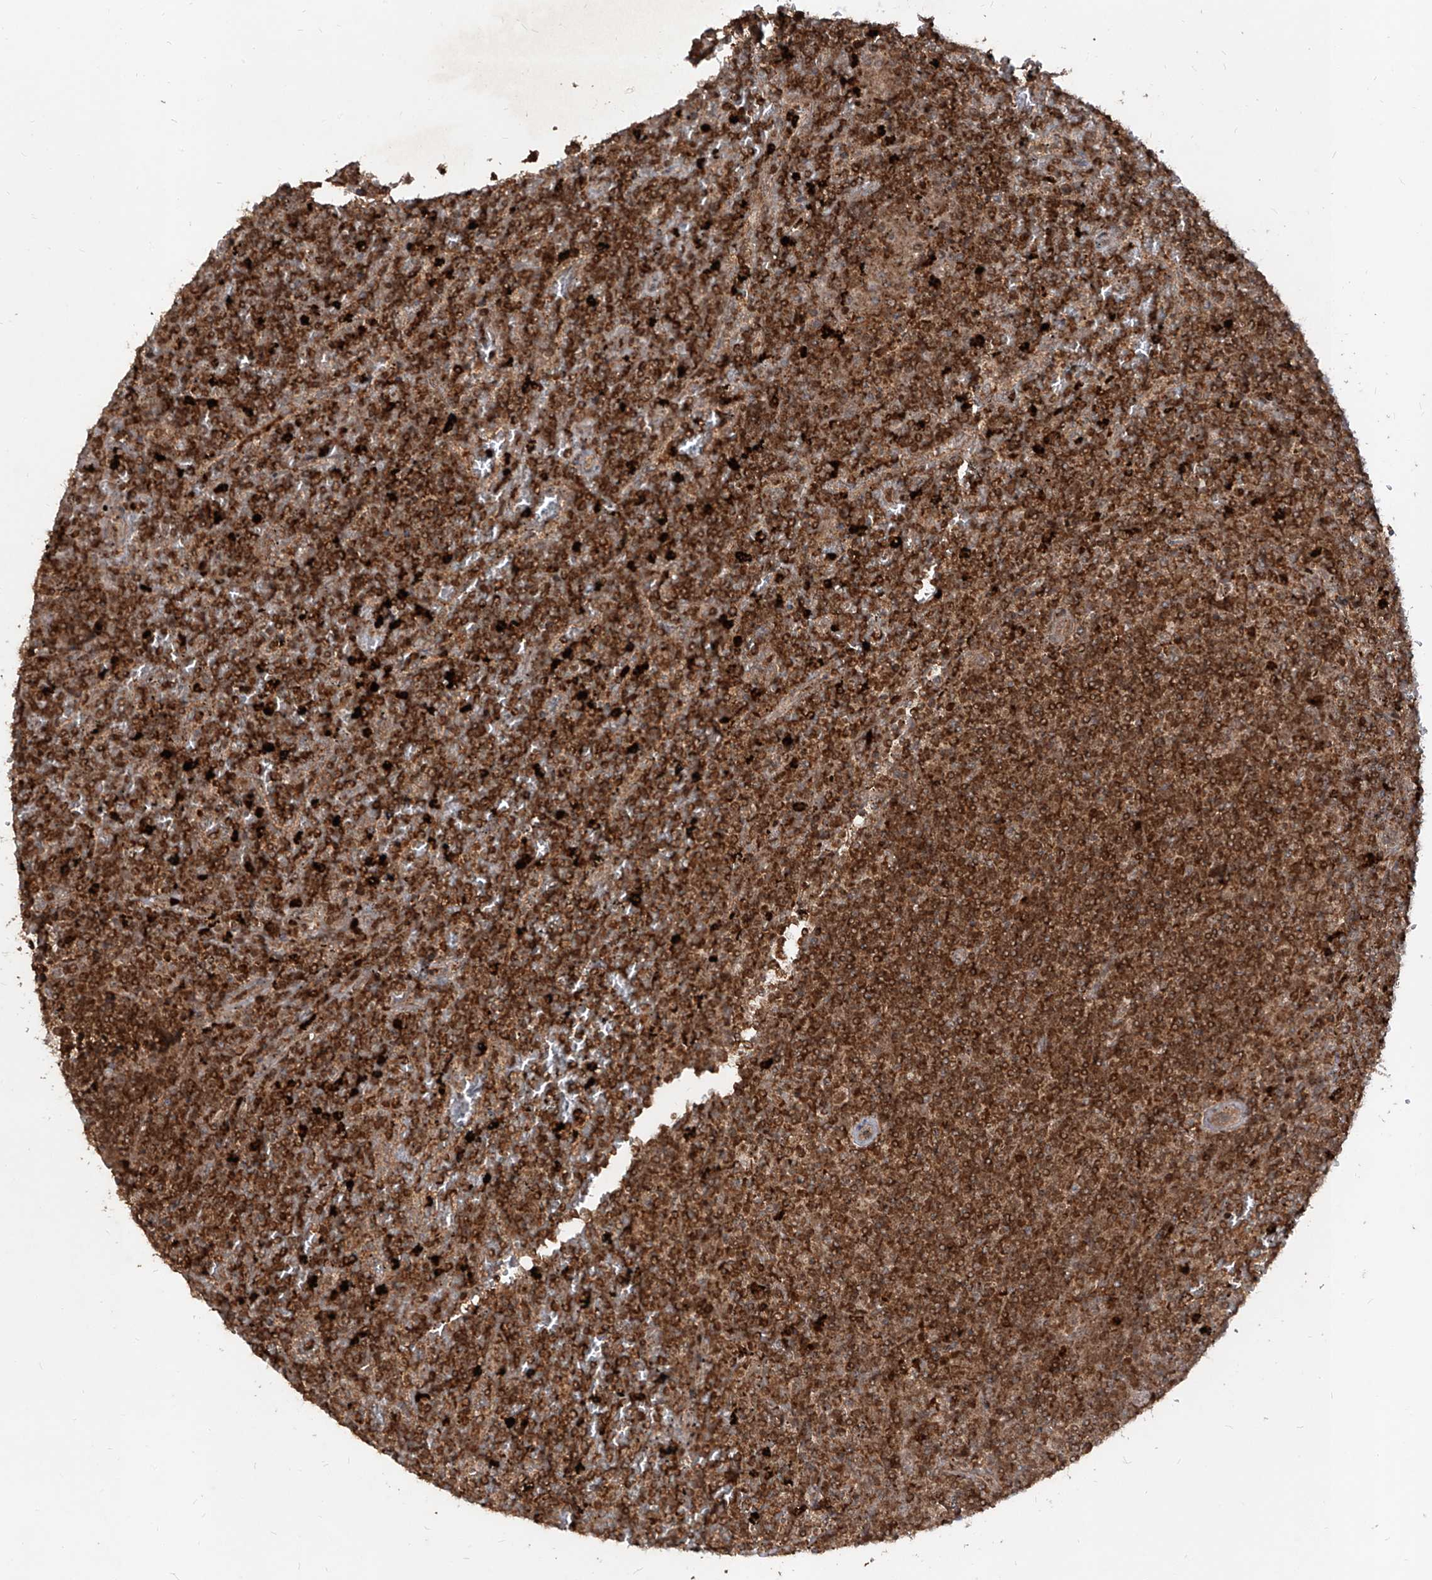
{"staining": {"intensity": "moderate", "quantity": ">75%", "location": "cytoplasmic/membranous"}, "tissue": "lymphoma", "cell_type": "Tumor cells", "image_type": "cancer", "snomed": [{"axis": "morphology", "description": "Malignant lymphoma, non-Hodgkin's type, Low grade"}, {"axis": "topography", "description": "Spleen"}], "caption": "Lymphoma was stained to show a protein in brown. There is medium levels of moderate cytoplasmic/membranous staining in approximately >75% of tumor cells.", "gene": "AIM2", "patient": {"sex": "female", "age": 19}}